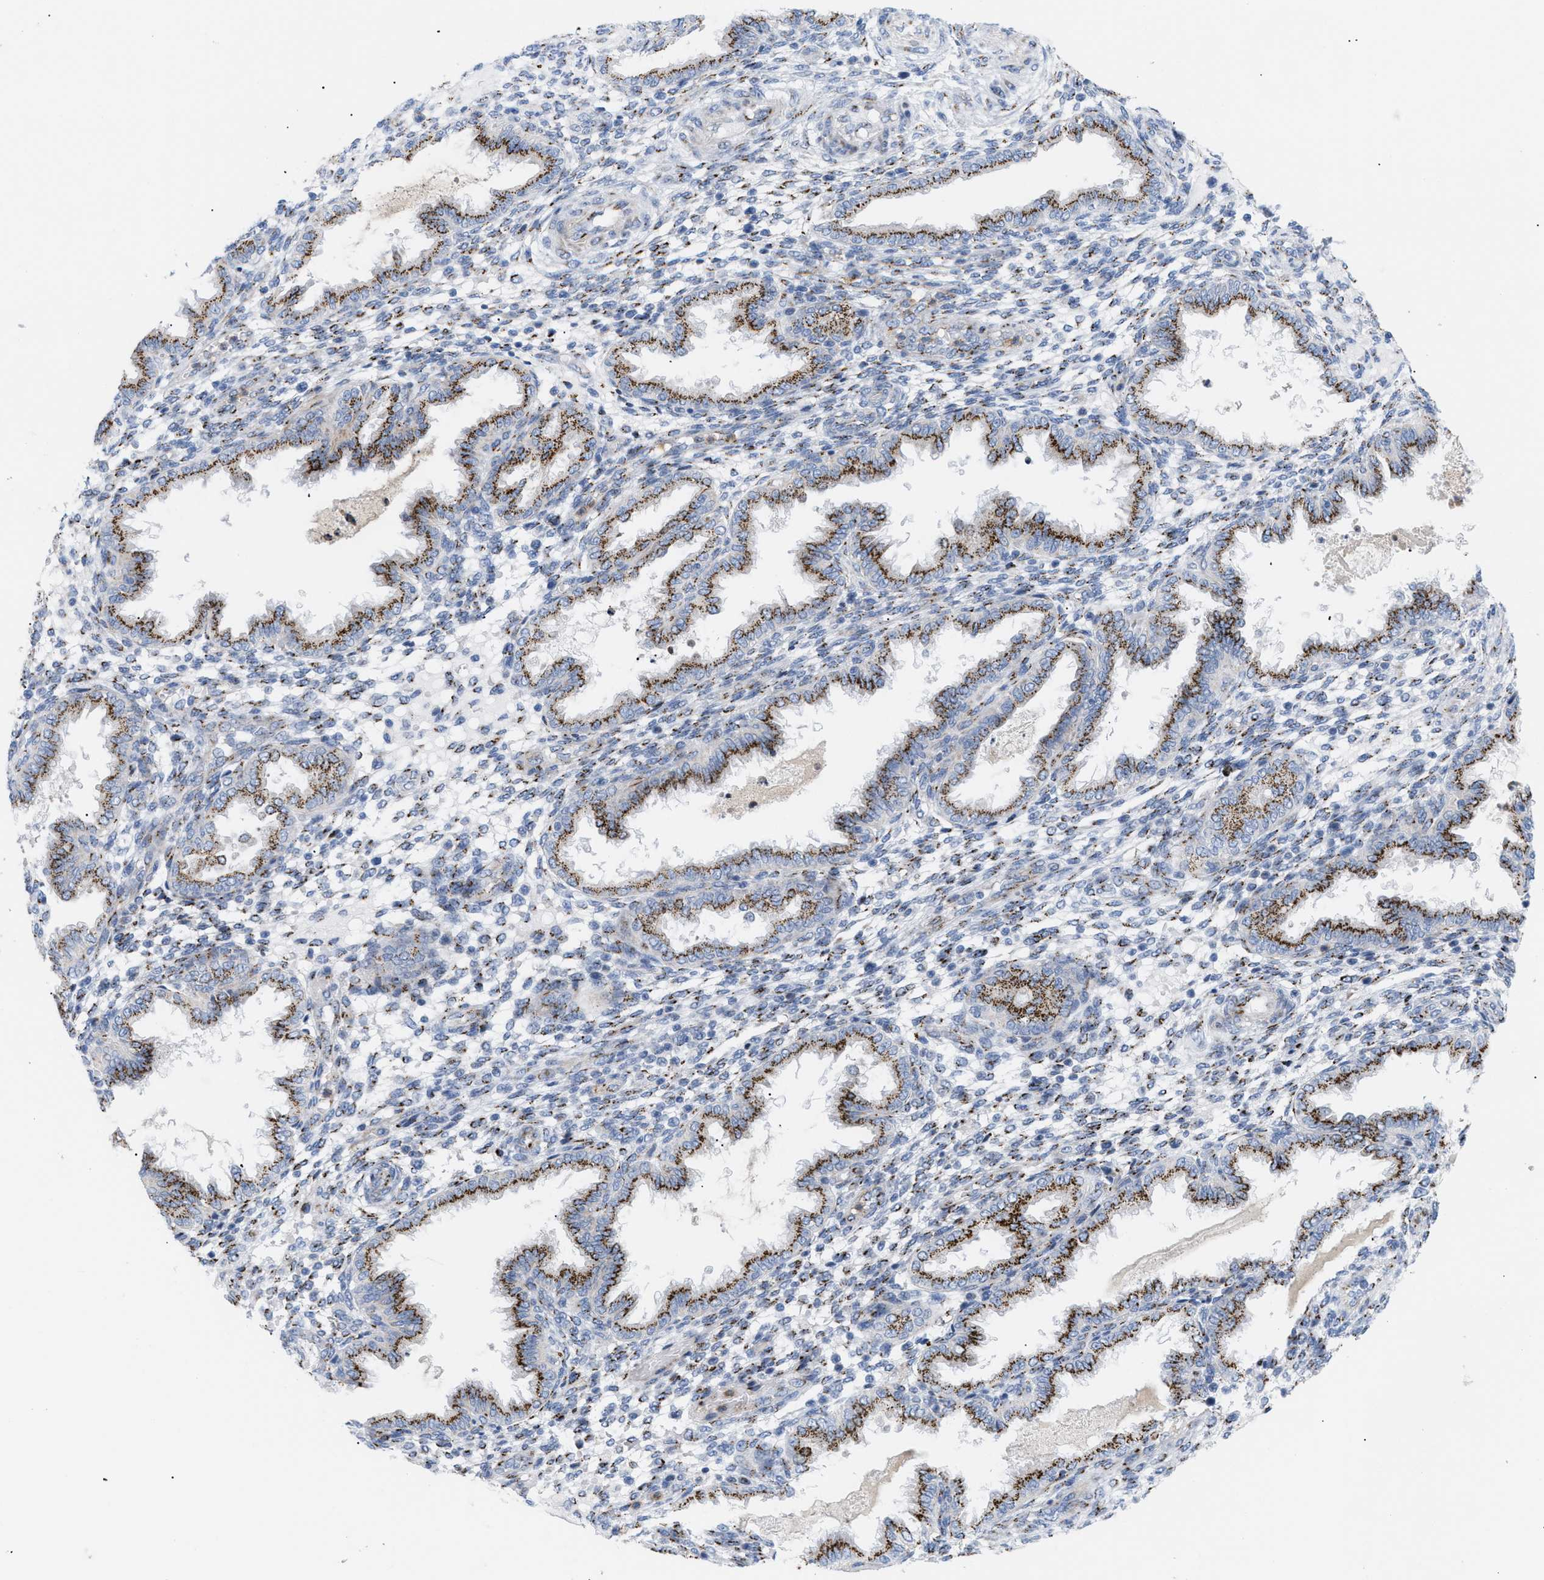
{"staining": {"intensity": "moderate", "quantity": ">75%", "location": "cytoplasmic/membranous"}, "tissue": "endometrium", "cell_type": "Cells in endometrial stroma", "image_type": "normal", "snomed": [{"axis": "morphology", "description": "Normal tissue, NOS"}, {"axis": "topography", "description": "Endometrium"}], "caption": "This histopathology image displays immunohistochemistry staining of normal human endometrium, with medium moderate cytoplasmic/membranous staining in approximately >75% of cells in endometrial stroma.", "gene": "TMEM17", "patient": {"sex": "female", "age": 33}}